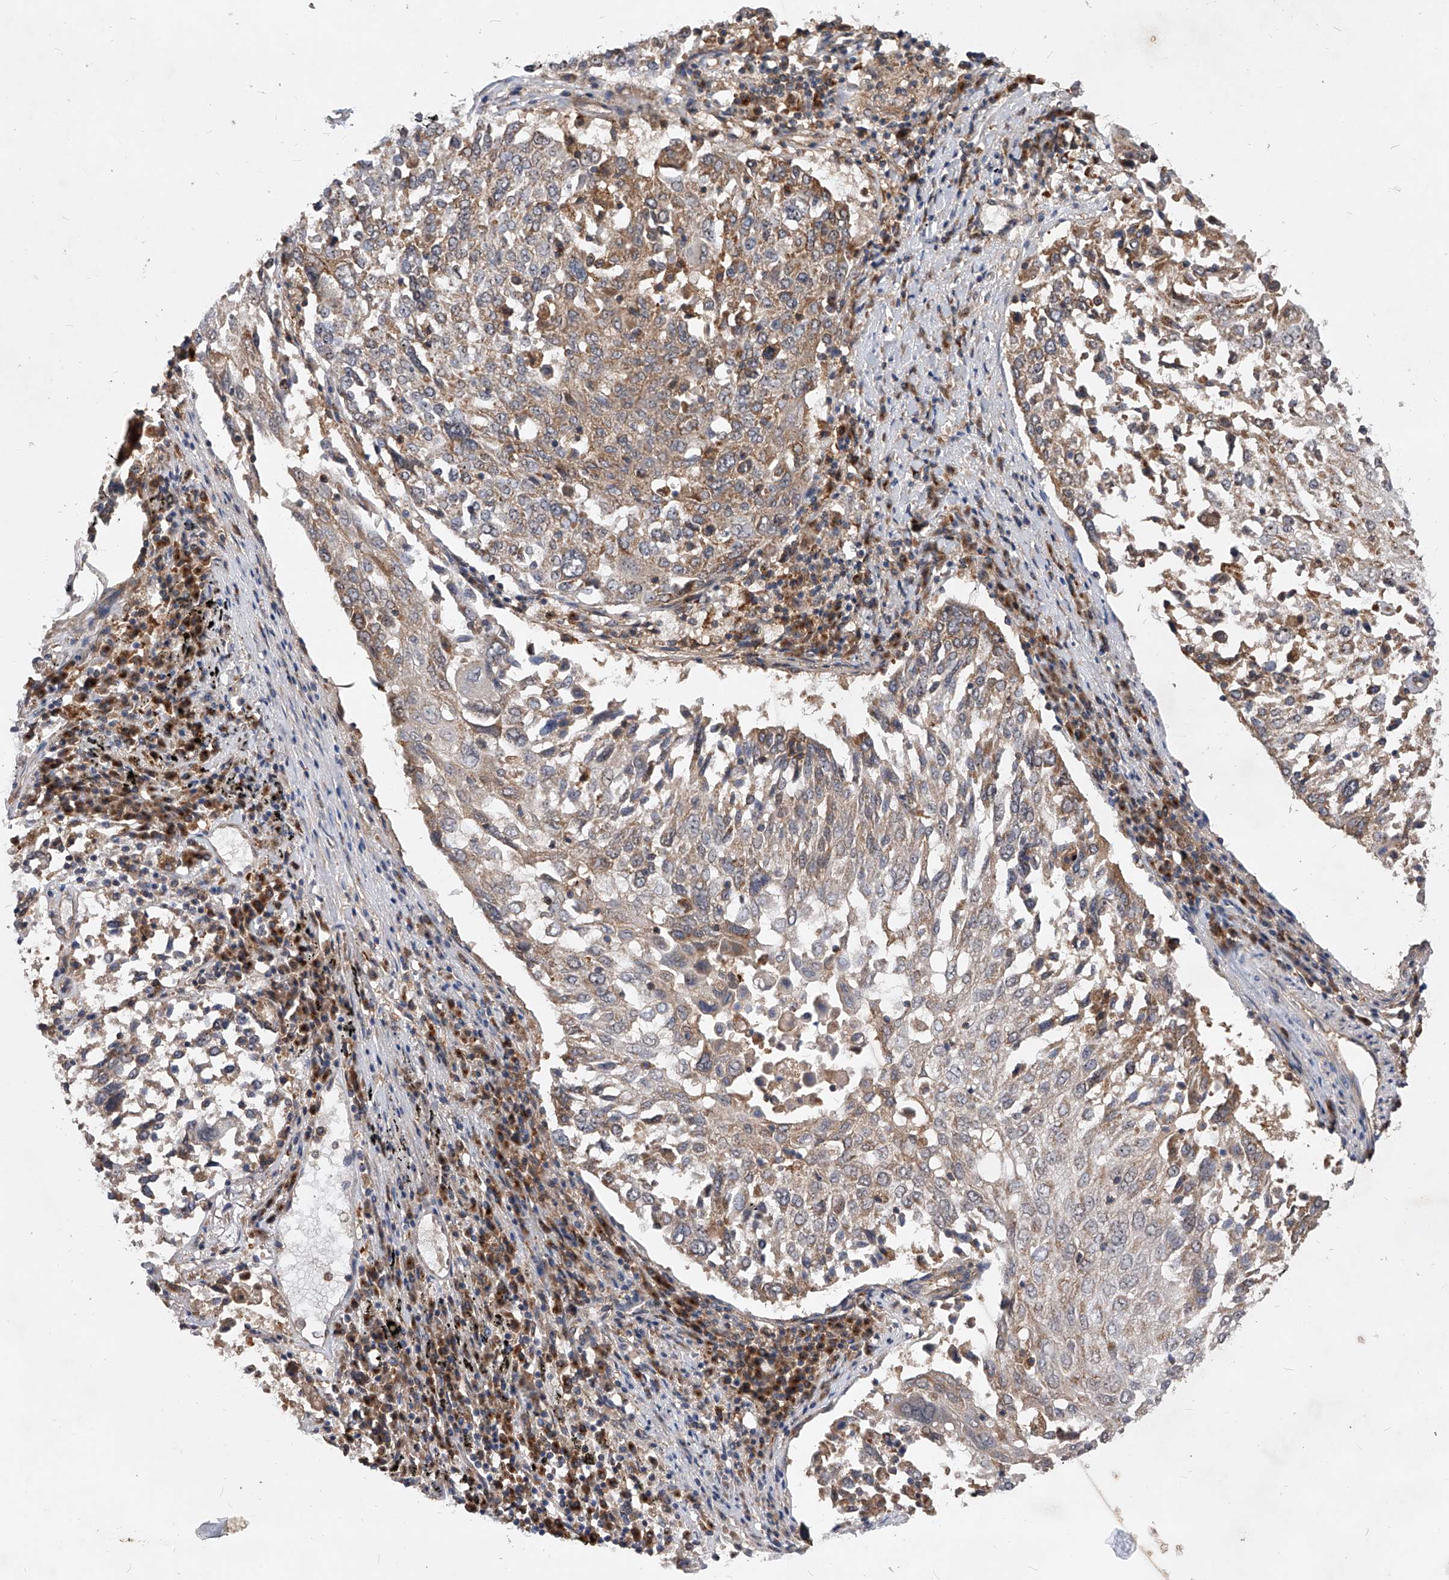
{"staining": {"intensity": "weak", "quantity": ">75%", "location": "cytoplasmic/membranous"}, "tissue": "lung cancer", "cell_type": "Tumor cells", "image_type": "cancer", "snomed": [{"axis": "morphology", "description": "Squamous cell carcinoma, NOS"}, {"axis": "topography", "description": "Lung"}], "caption": "A brown stain highlights weak cytoplasmic/membranous expression of a protein in squamous cell carcinoma (lung) tumor cells.", "gene": "CFAP410", "patient": {"sex": "male", "age": 65}}